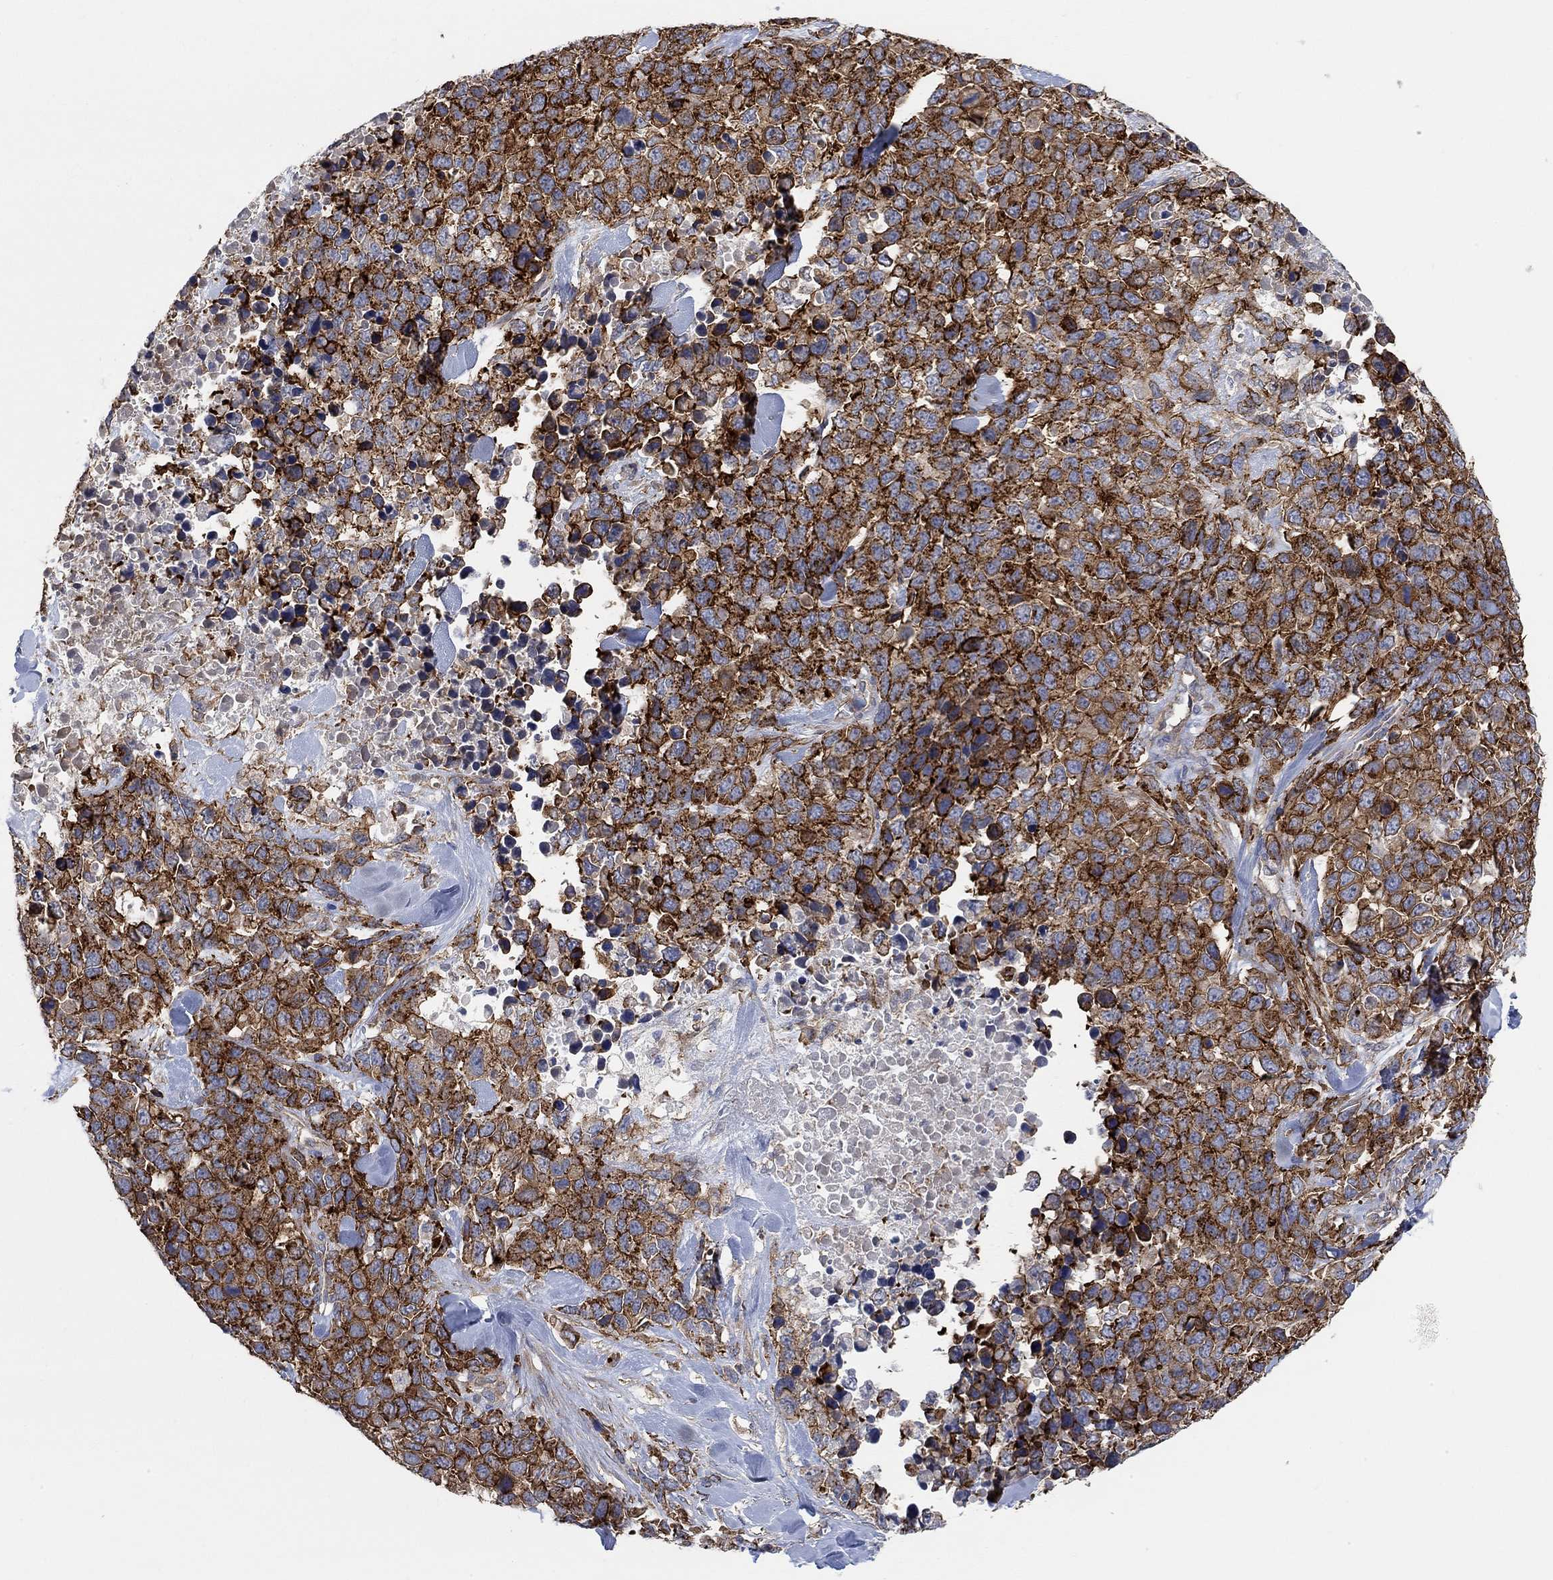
{"staining": {"intensity": "strong", "quantity": ">75%", "location": "cytoplasmic/membranous"}, "tissue": "melanoma", "cell_type": "Tumor cells", "image_type": "cancer", "snomed": [{"axis": "morphology", "description": "Malignant melanoma, Metastatic site"}, {"axis": "topography", "description": "Skin"}], "caption": "Protein expression analysis of malignant melanoma (metastatic site) exhibits strong cytoplasmic/membranous positivity in about >75% of tumor cells. The protein of interest is shown in brown color, while the nuclei are stained blue.", "gene": "SYT16", "patient": {"sex": "male", "age": 84}}